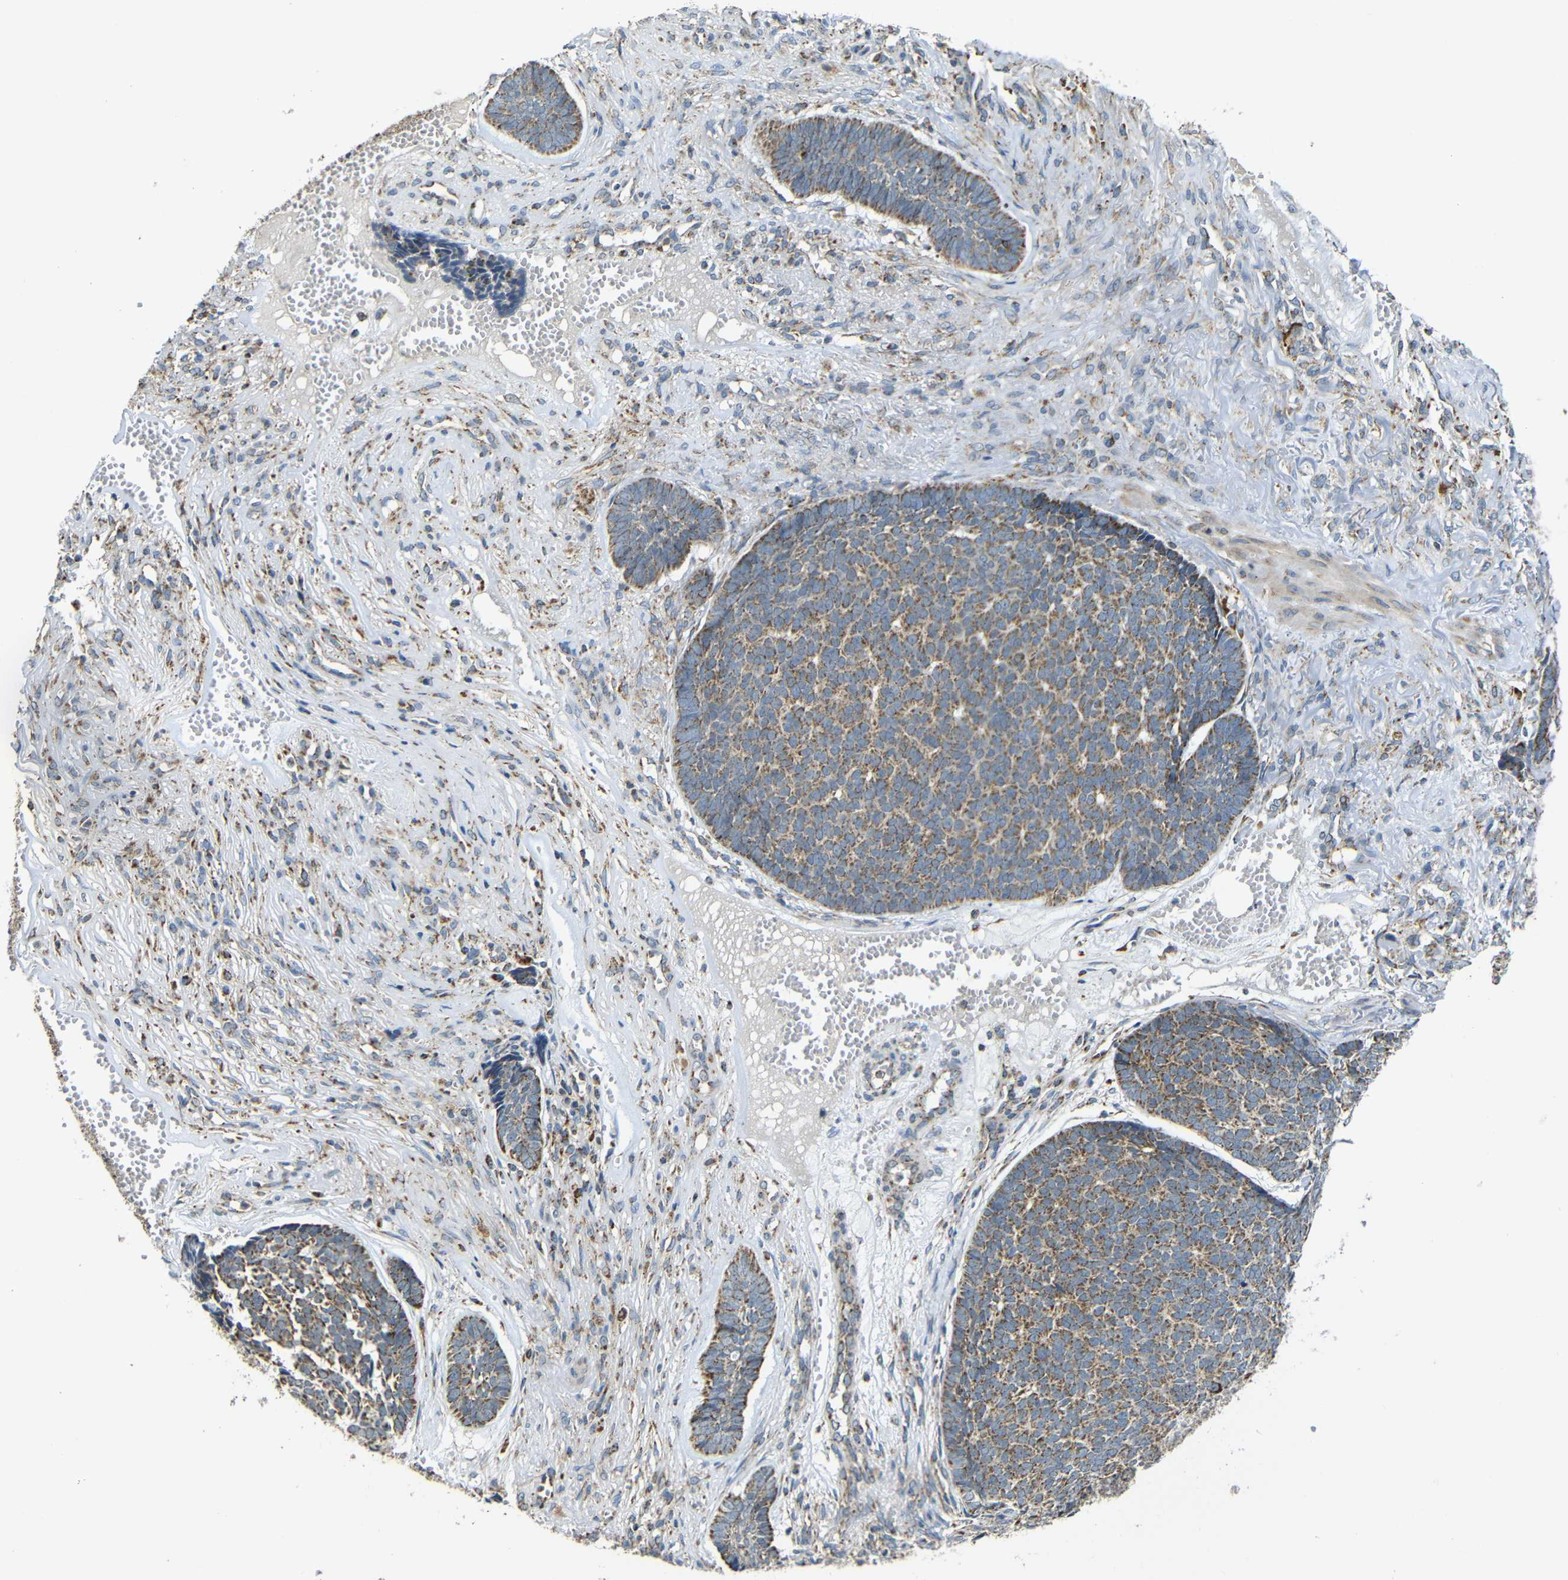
{"staining": {"intensity": "moderate", "quantity": ">75%", "location": "cytoplasmic/membranous"}, "tissue": "skin cancer", "cell_type": "Tumor cells", "image_type": "cancer", "snomed": [{"axis": "morphology", "description": "Basal cell carcinoma"}, {"axis": "topography", "description": "Skin"}], "caption": "IHC micrograph of human skin cancer (basal cell carcinoma) stained for a protein (brown), which demonstrates medium levels of moderate cytoplasmic/membranous expression in about >75% of tumor cells.", "gene": "NR3C2", "patient": {"sex": "male", "age": 84}}